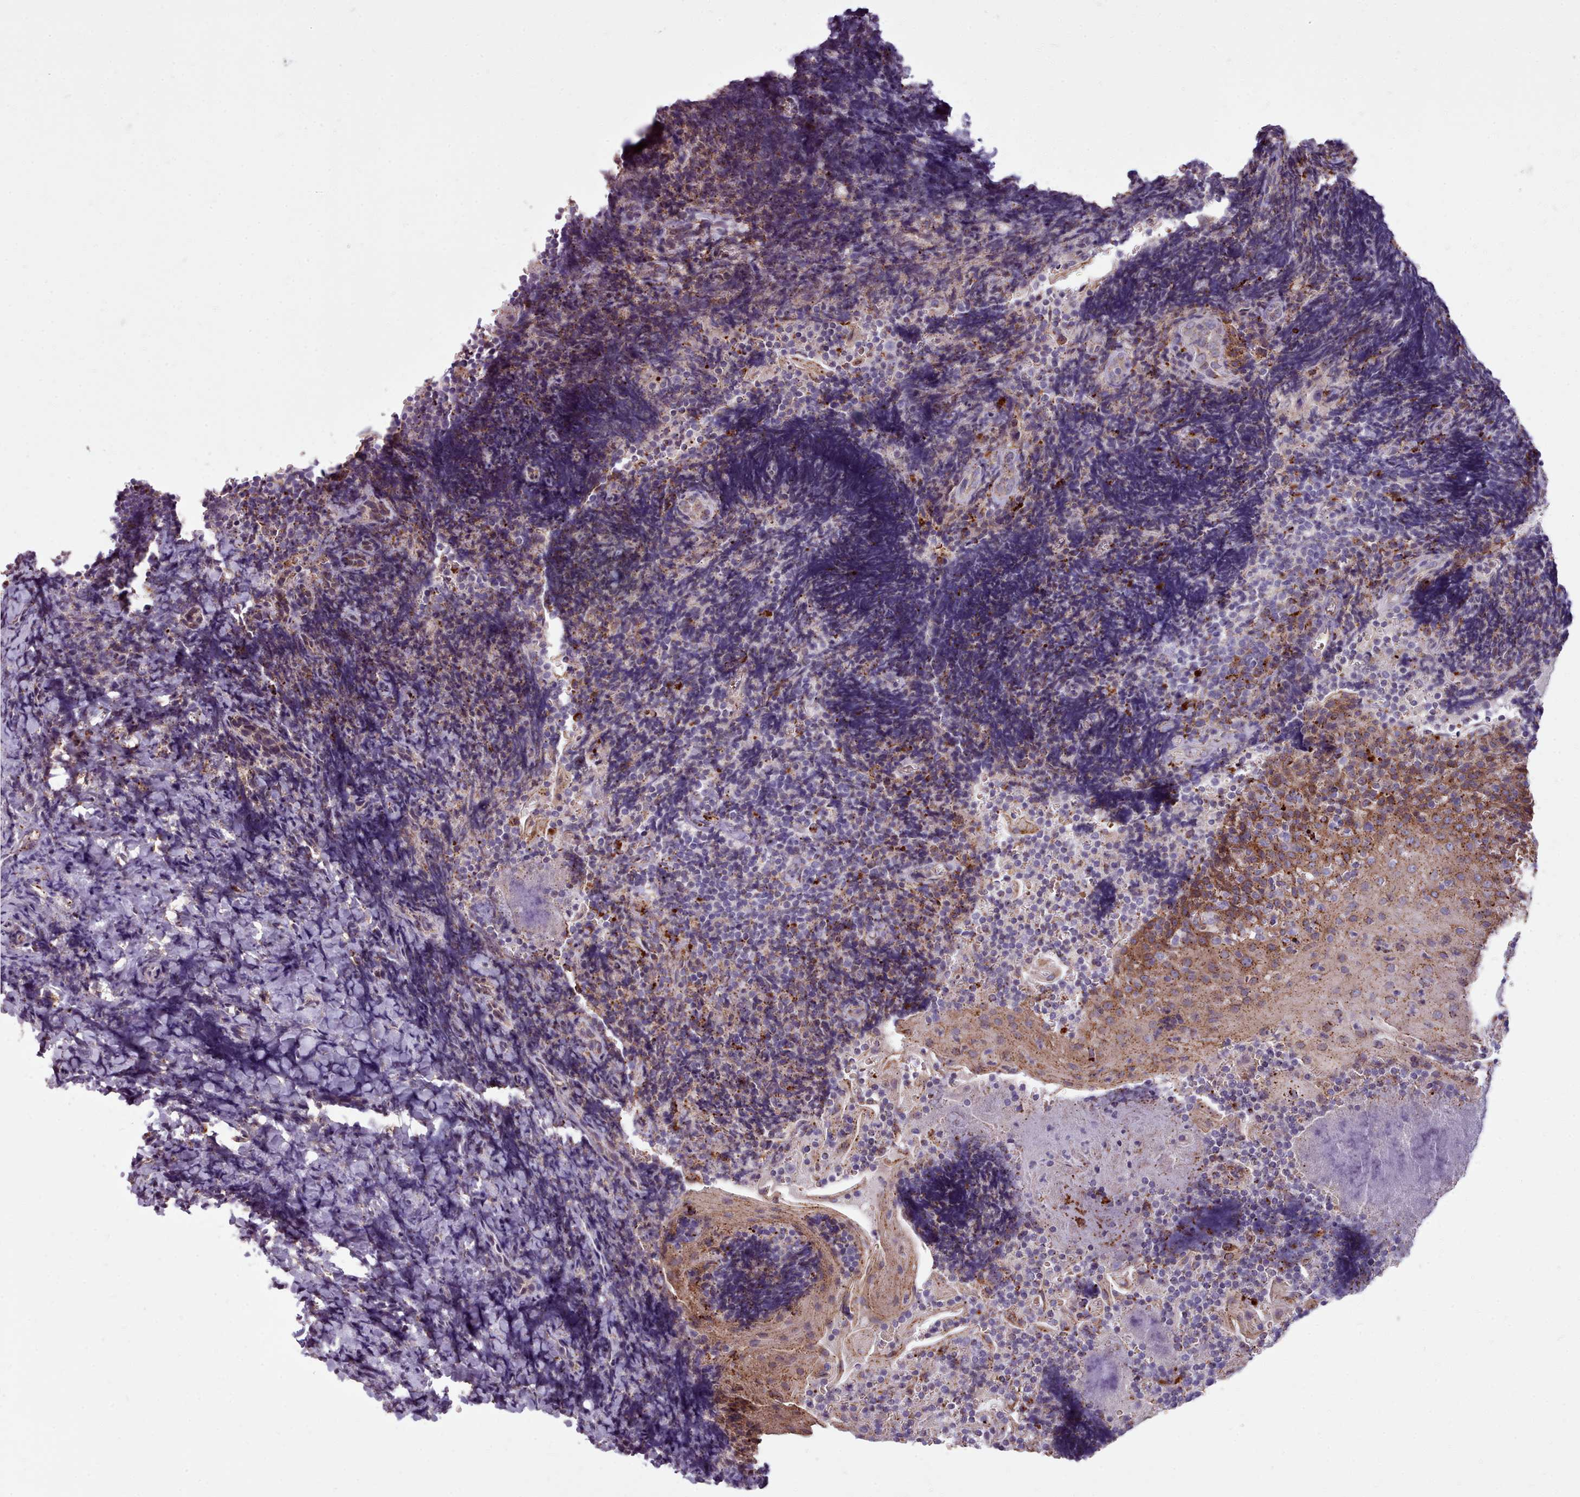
{"staining": {"intensity": "strong", "quantity": "<25%", "location": "cytoplasmic/membranous"}, "tissue": "tonsil", "cell_type": "Germinal center cells", "image_type": "normal", "snomed": [{"axis": "morphology", "description": "Normal tissue, NOS"}, {"axis": "topography", "description": "Tonsil"}], "caption": "Brown immunohistochemical staining in normal tonsil displays strong cytoplasmic/membranous staining in approximately <25% of germinal center cells. (brown staining indicates protein expression, while blue staining denotes nuclei).", "gene": "PACSIN3", "patient": {"sex": "male", "age": 27}}